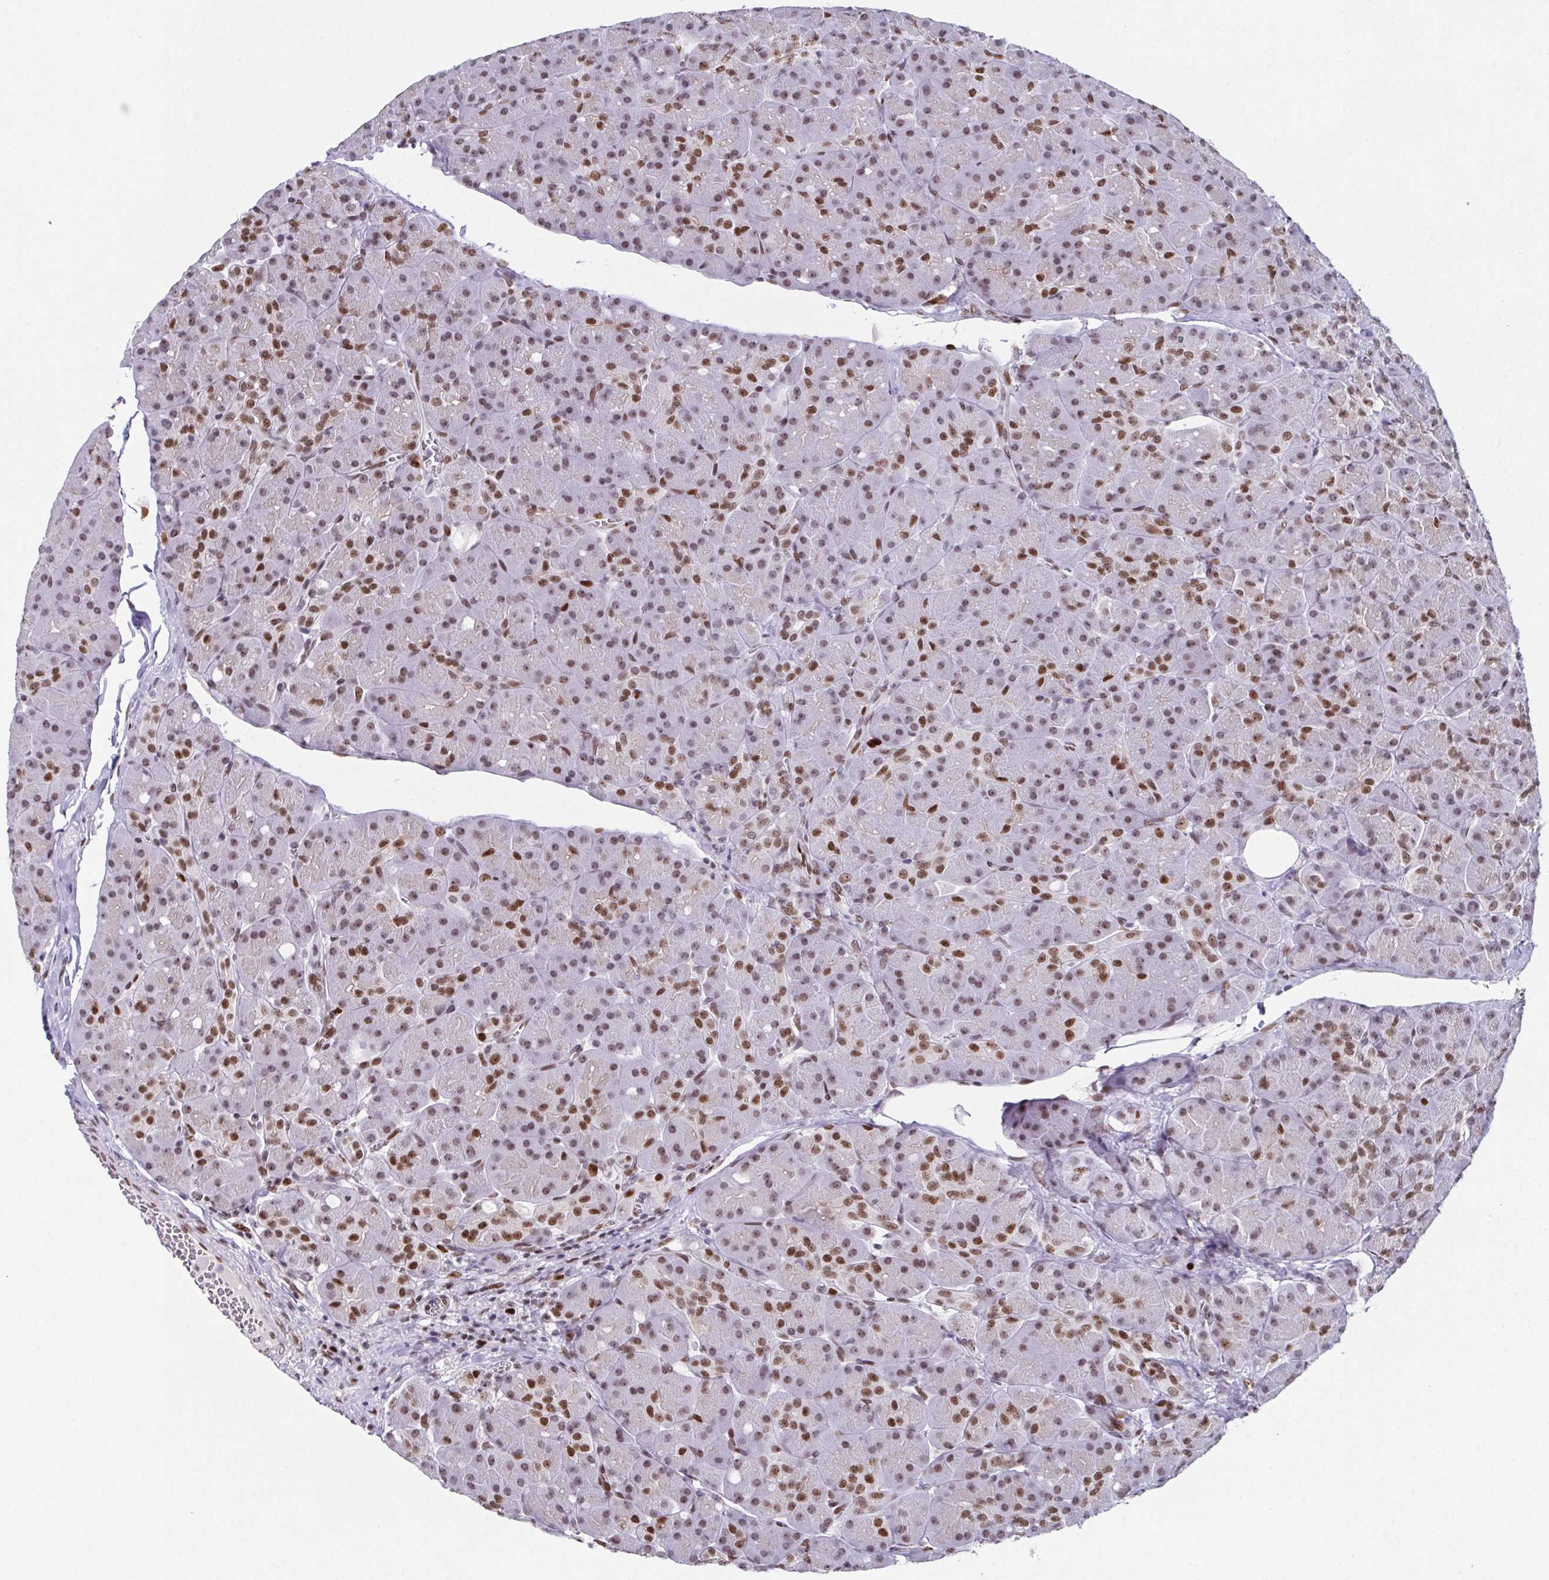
{"staining": {"intensity": "moderate", "quantity": "25%-75%", "location": "nuclear"}, "tissue": "pancreas", "cell_type": "Exocrine glandular cells", "image_type": "normal", "snomed": [{"axis": "morphology", "description": "Normal tissue, NOS"}, {"axis": "topography", "description": "Pancreas"}], "caption": "A brown stain labels moderate nuclear staining of a protein in exocrine glandular cells of benign pancreas. The protein is shown in brown color, while the nuclei are stained blue.", "gene": "RB1", "patient": {"sex": "male", "age": 55}}